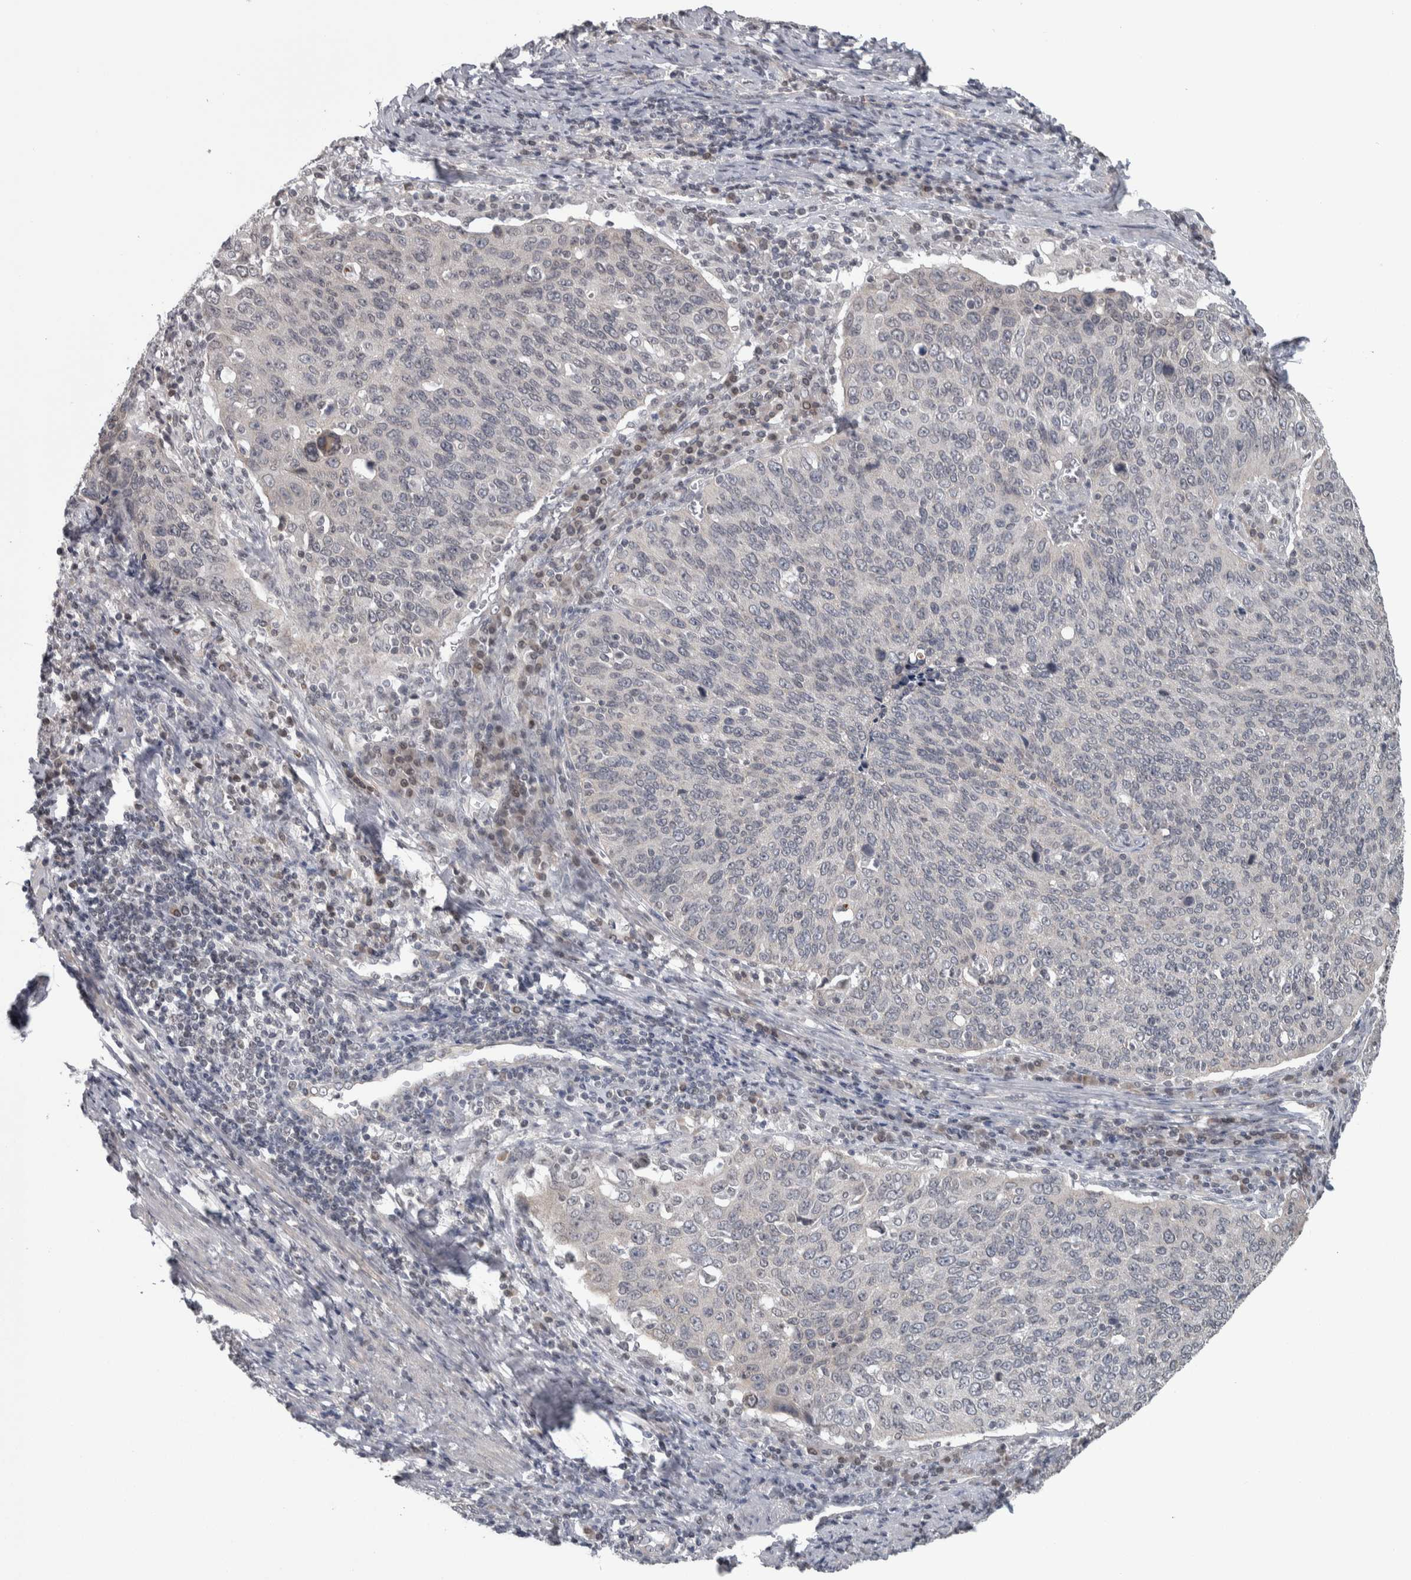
{"staining": {"intensity": "negative", "quantity": "none", "location": "none"}, "tissue": "cervical cancer", "cell_type": "Tumor cells", "image_type": "cancer", "snomed": [{"axis": "morphology", "description": "Squamous cell carcinoma, NOS"}, {"axis": "topography", "description": "Cervix"}], "caption": "Immunohistochemical staining of cervical squamous cell carcinoma demonstrates no significant expression in tumor cells.", "gene": "CWC27", "patient": {"sex": "female", "age": 53}}